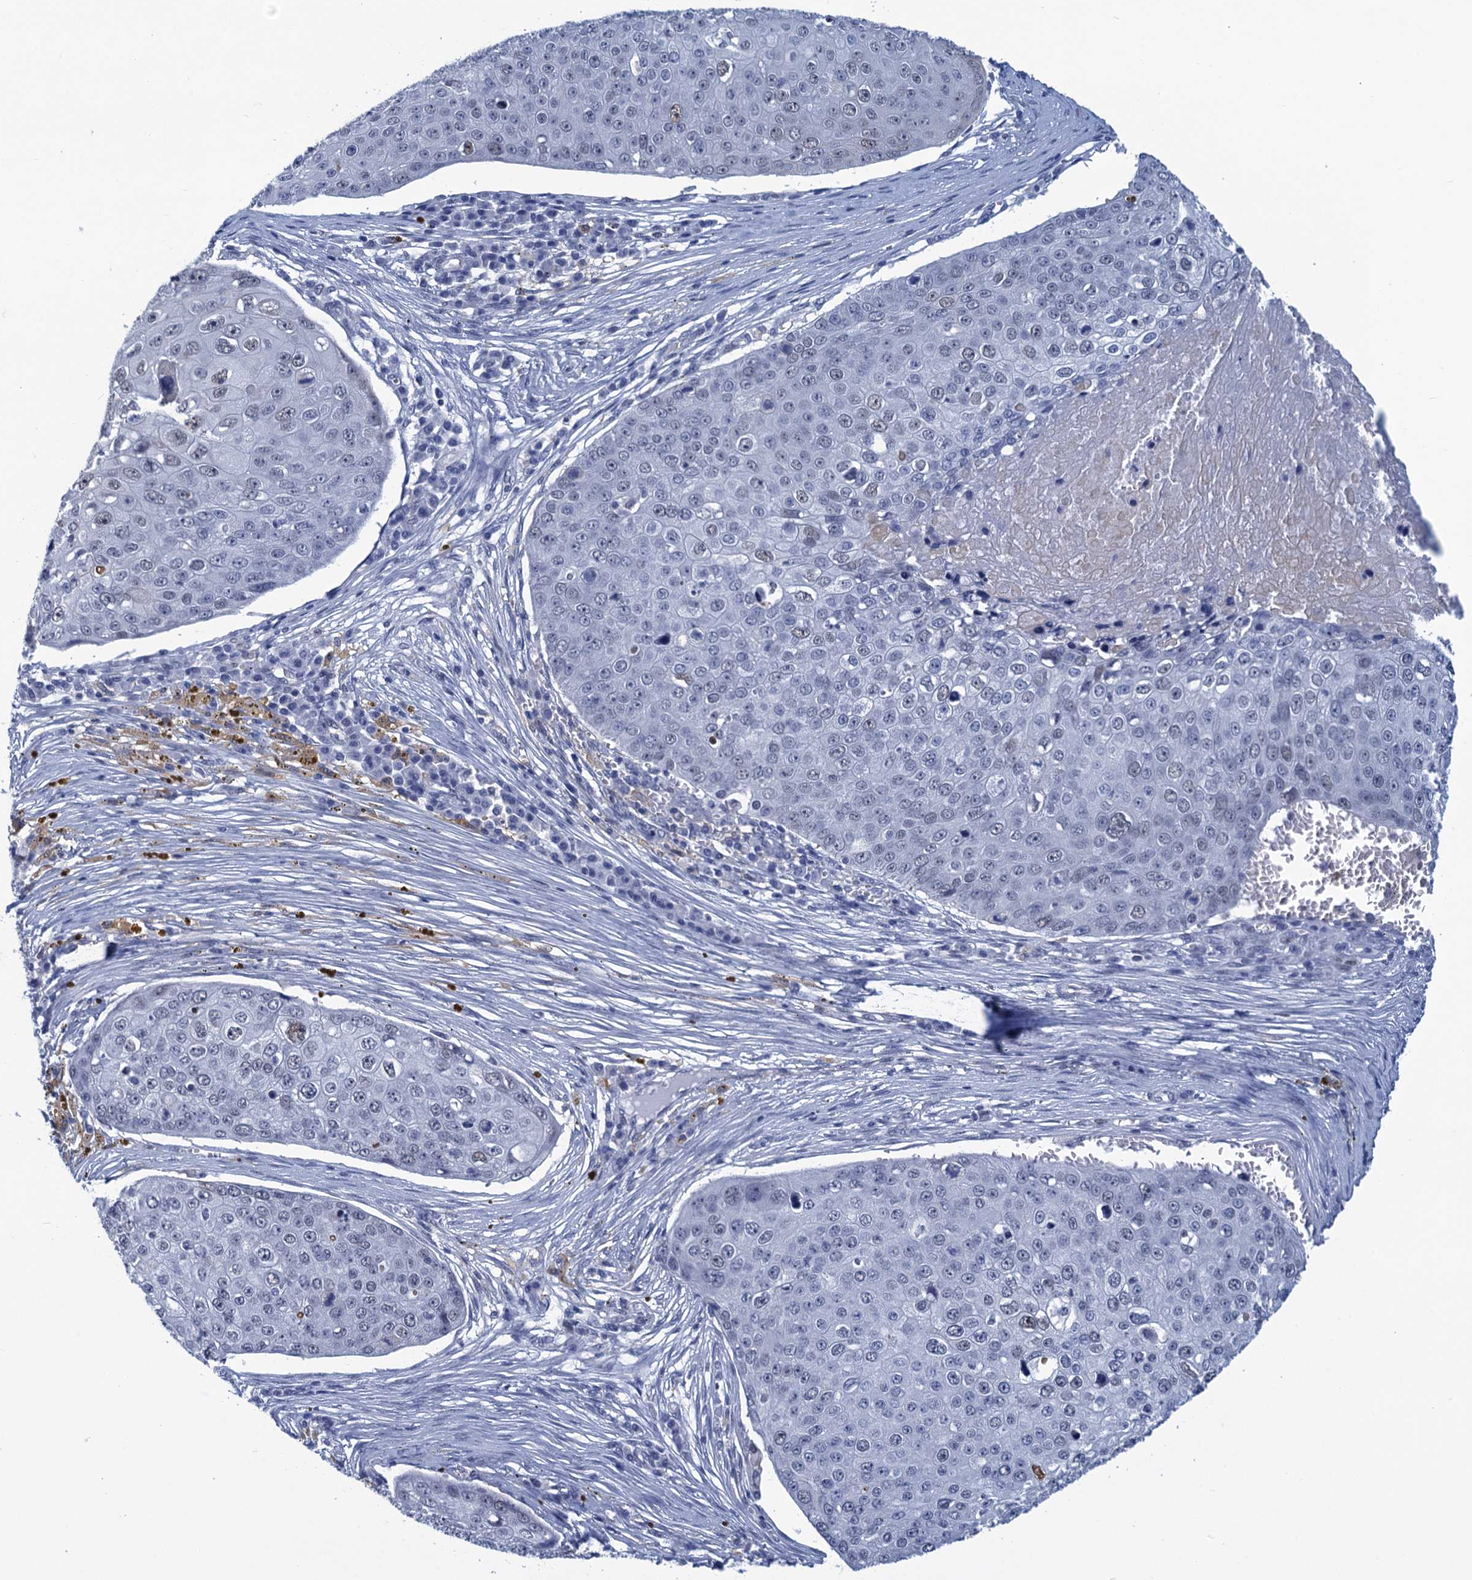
{"staining": {"intensity": "weak", "quantity": "<25%", "location": "nuclear"}, "tissue": "skin cancer", "cell_type": "Tumor cells", "image_type": "cancer", "snomed": [{"axis": "morphology", "description": "Squamous cell carcinoma, NOS"}, {"axis": "topography", "description": "Skin"}], "caption": "This is an immunohistochemistry (IHC) micrograph of squamous cell carcinoma (skin). There is no expression in tumor cells.", "gene": "GINS3", "patient": {"sex": "male", "age": 71}}